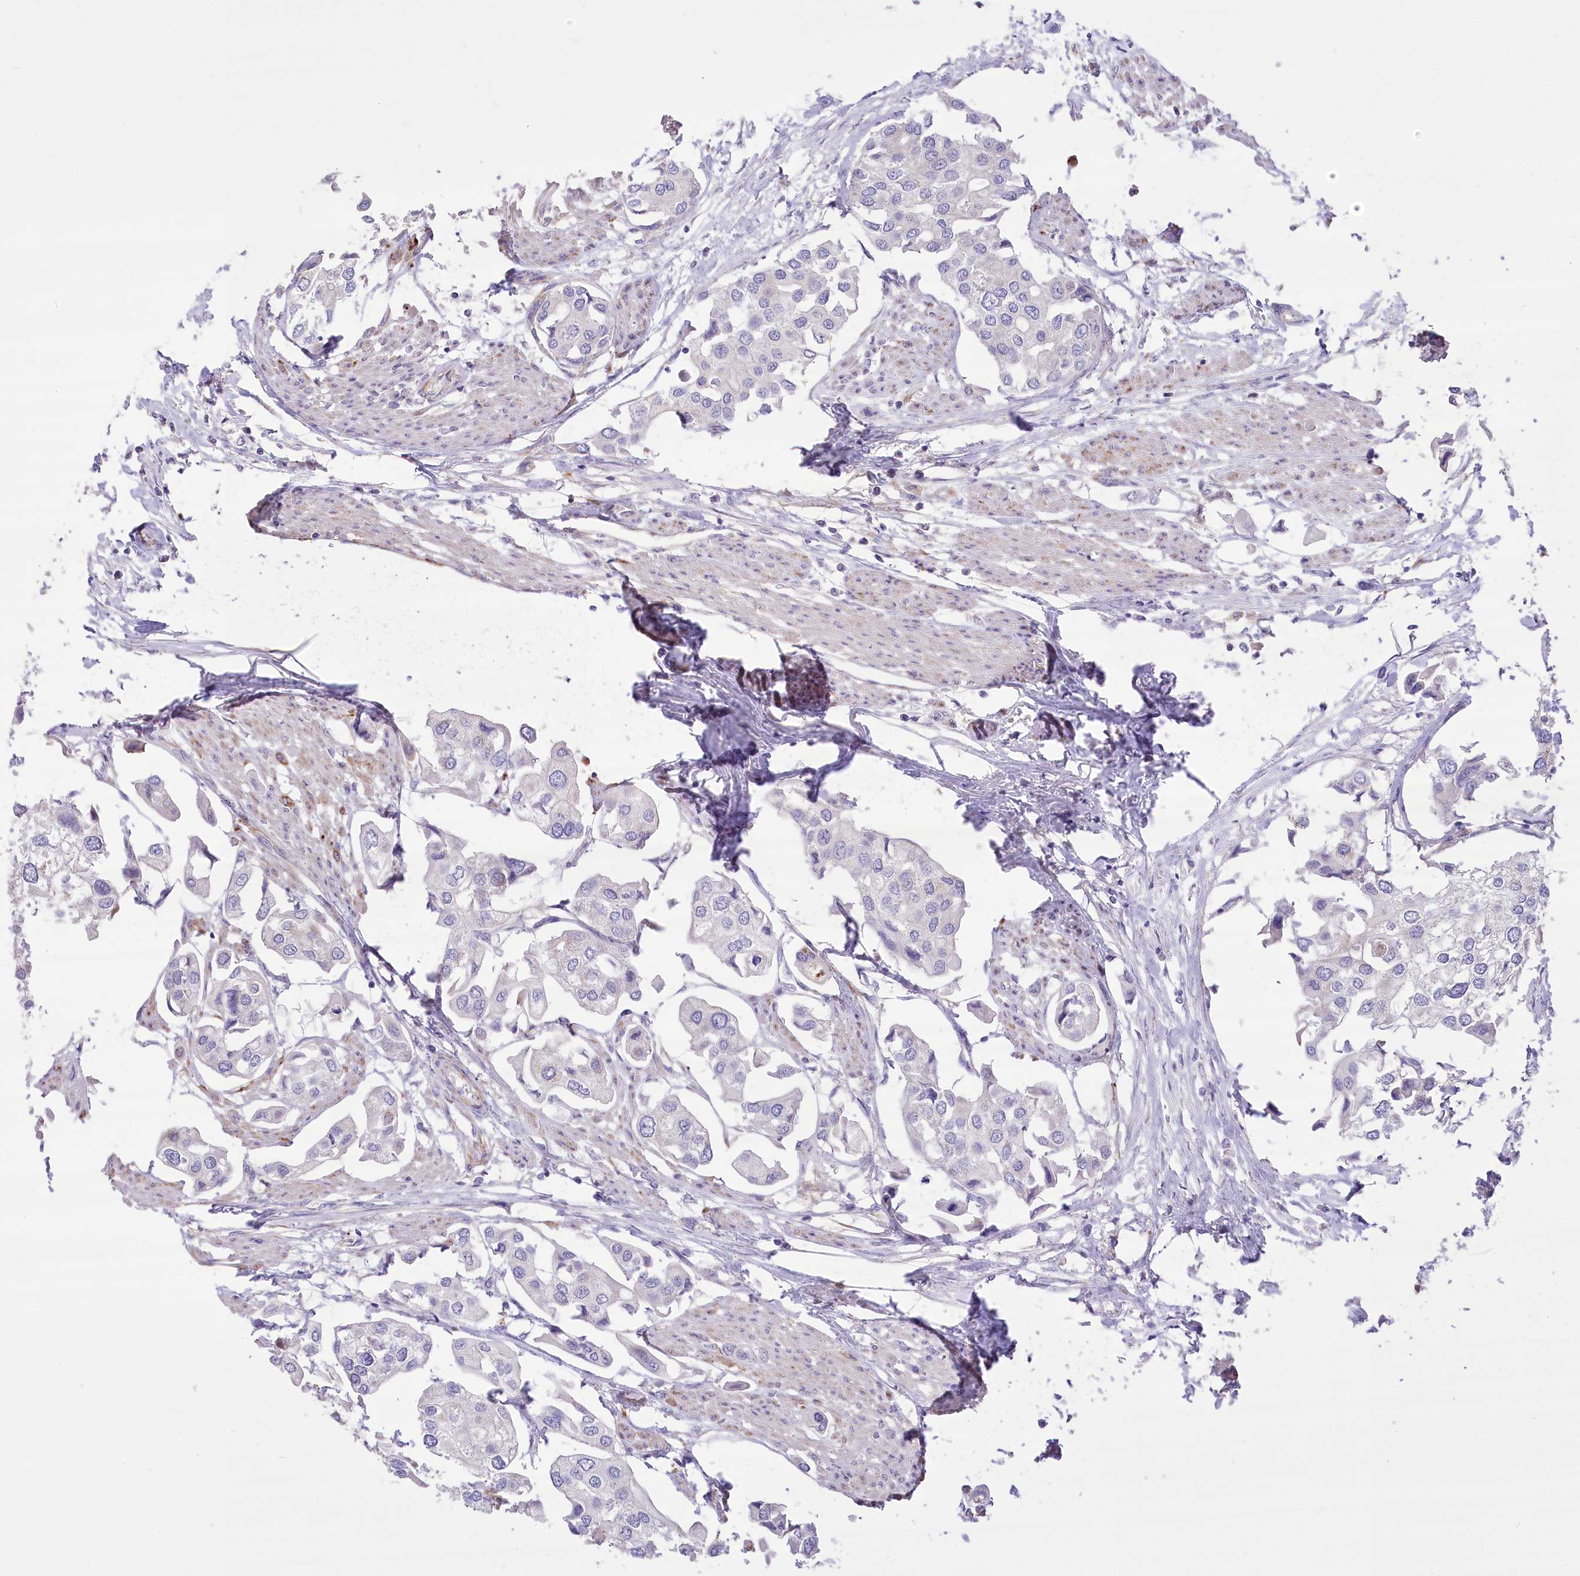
{"staining": {"intensity": "negative", "quantity": "none", "location": "none"}, "tissue": "urothelial cancer", "cell_type": "Tumor cells", "image_type": "cancer", "snomed": [{"axis": "morphology", "description": "Urothelial carcinoma, High grade"}, {"axis": "topography", "description": "Urinary bladder"}], "caption": "Immunohistochemical staining of urothelial cancer shows no significant staining in tumor cells.", "gene": "ANGPTL3", "patient": {"sex": "male", "age": 64}}